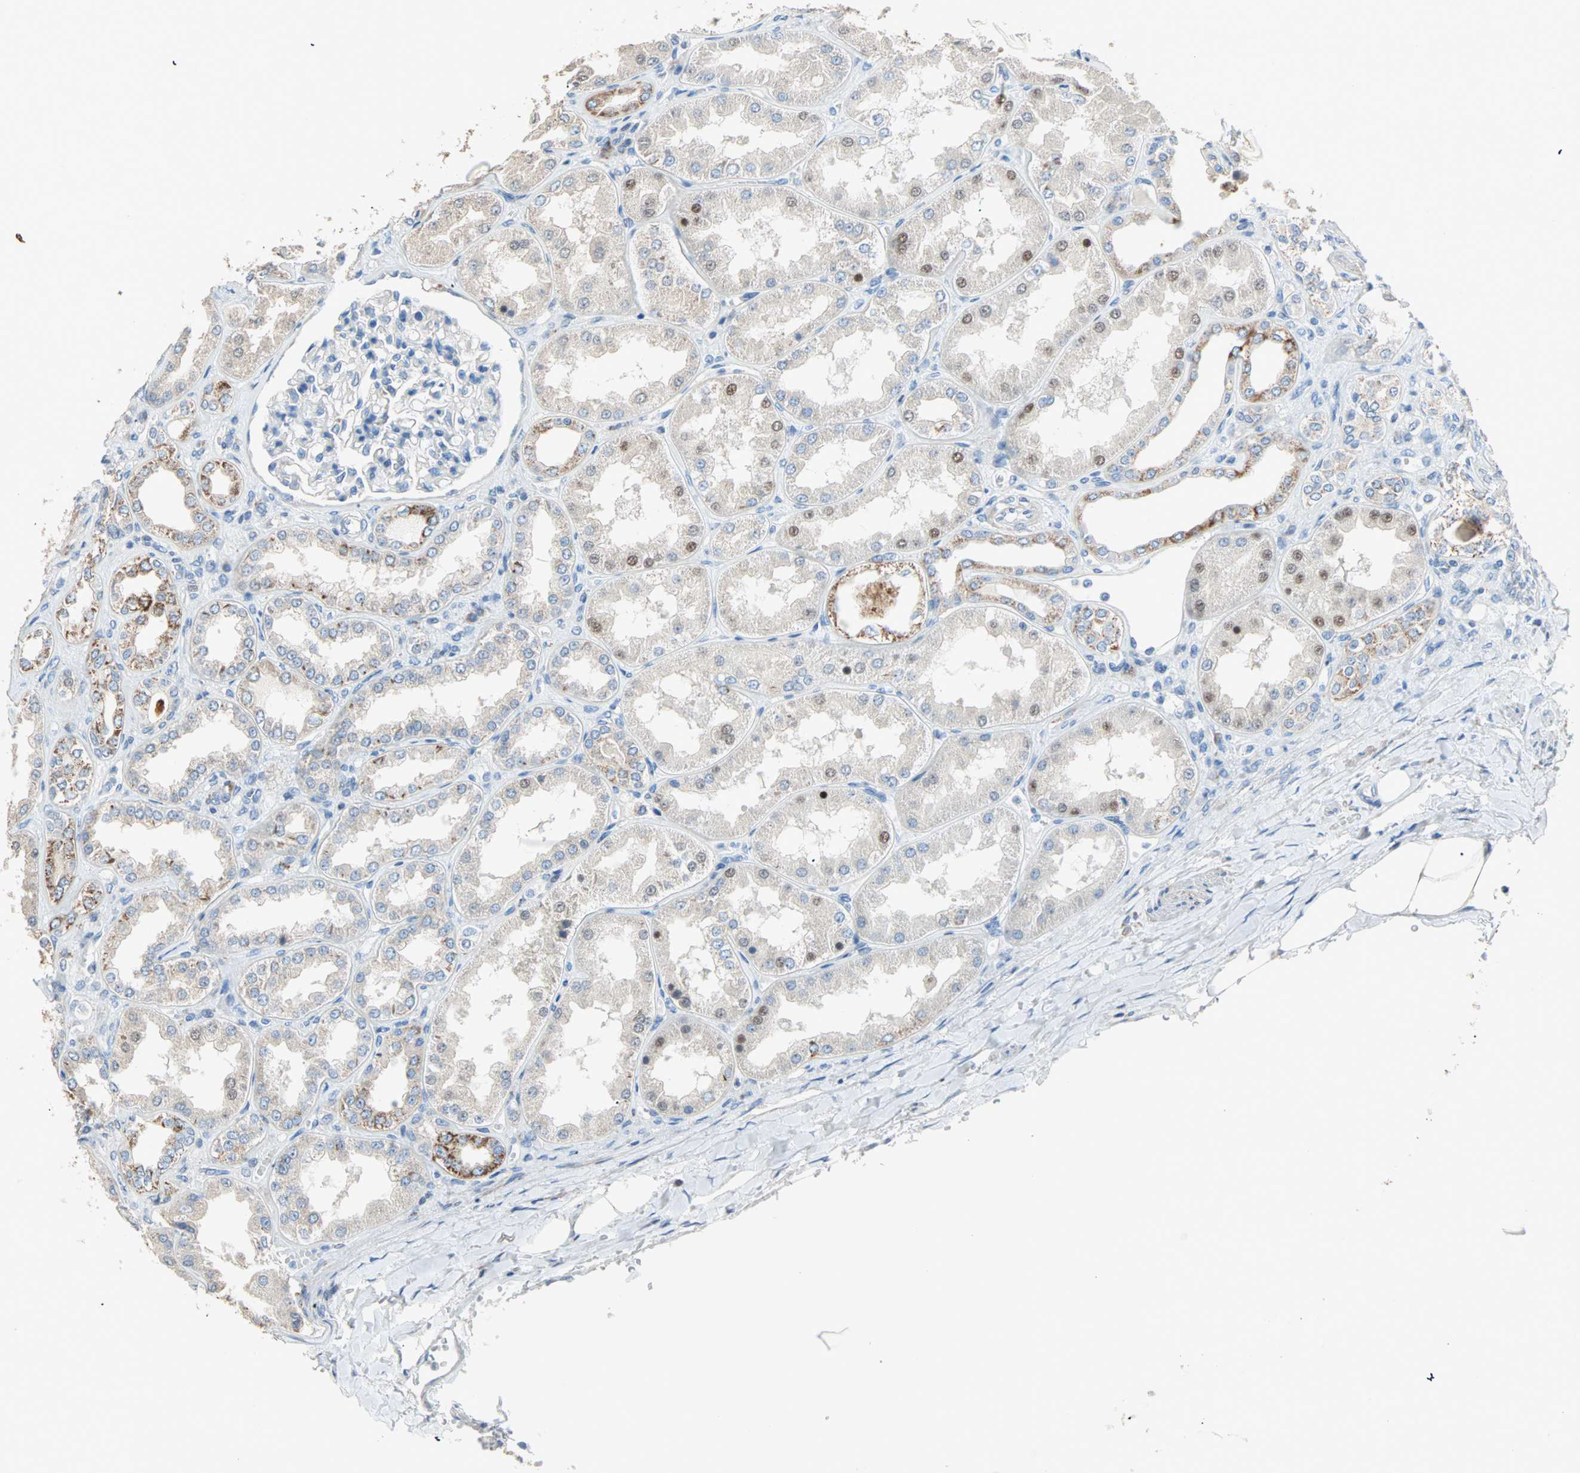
{"staining": {"intensity": "negative", "quantity": "none", "location": "none"}, "tissue": "kidney", "cell_type": "Cells in glomeruli", "image_type": "normal", "snomed": [{"axis": "morphology", "description": "Normal tissue, NOS"}, {"axis": "topography", "description": "Kidney"}], "caption": "Cells in glomeruli show no significant expression in unremarkable kidney. (IHC, brightfield microscopy, high magnification).", "gene": "ACVRL1", "patient": {"sex": "female", "age": 56}}